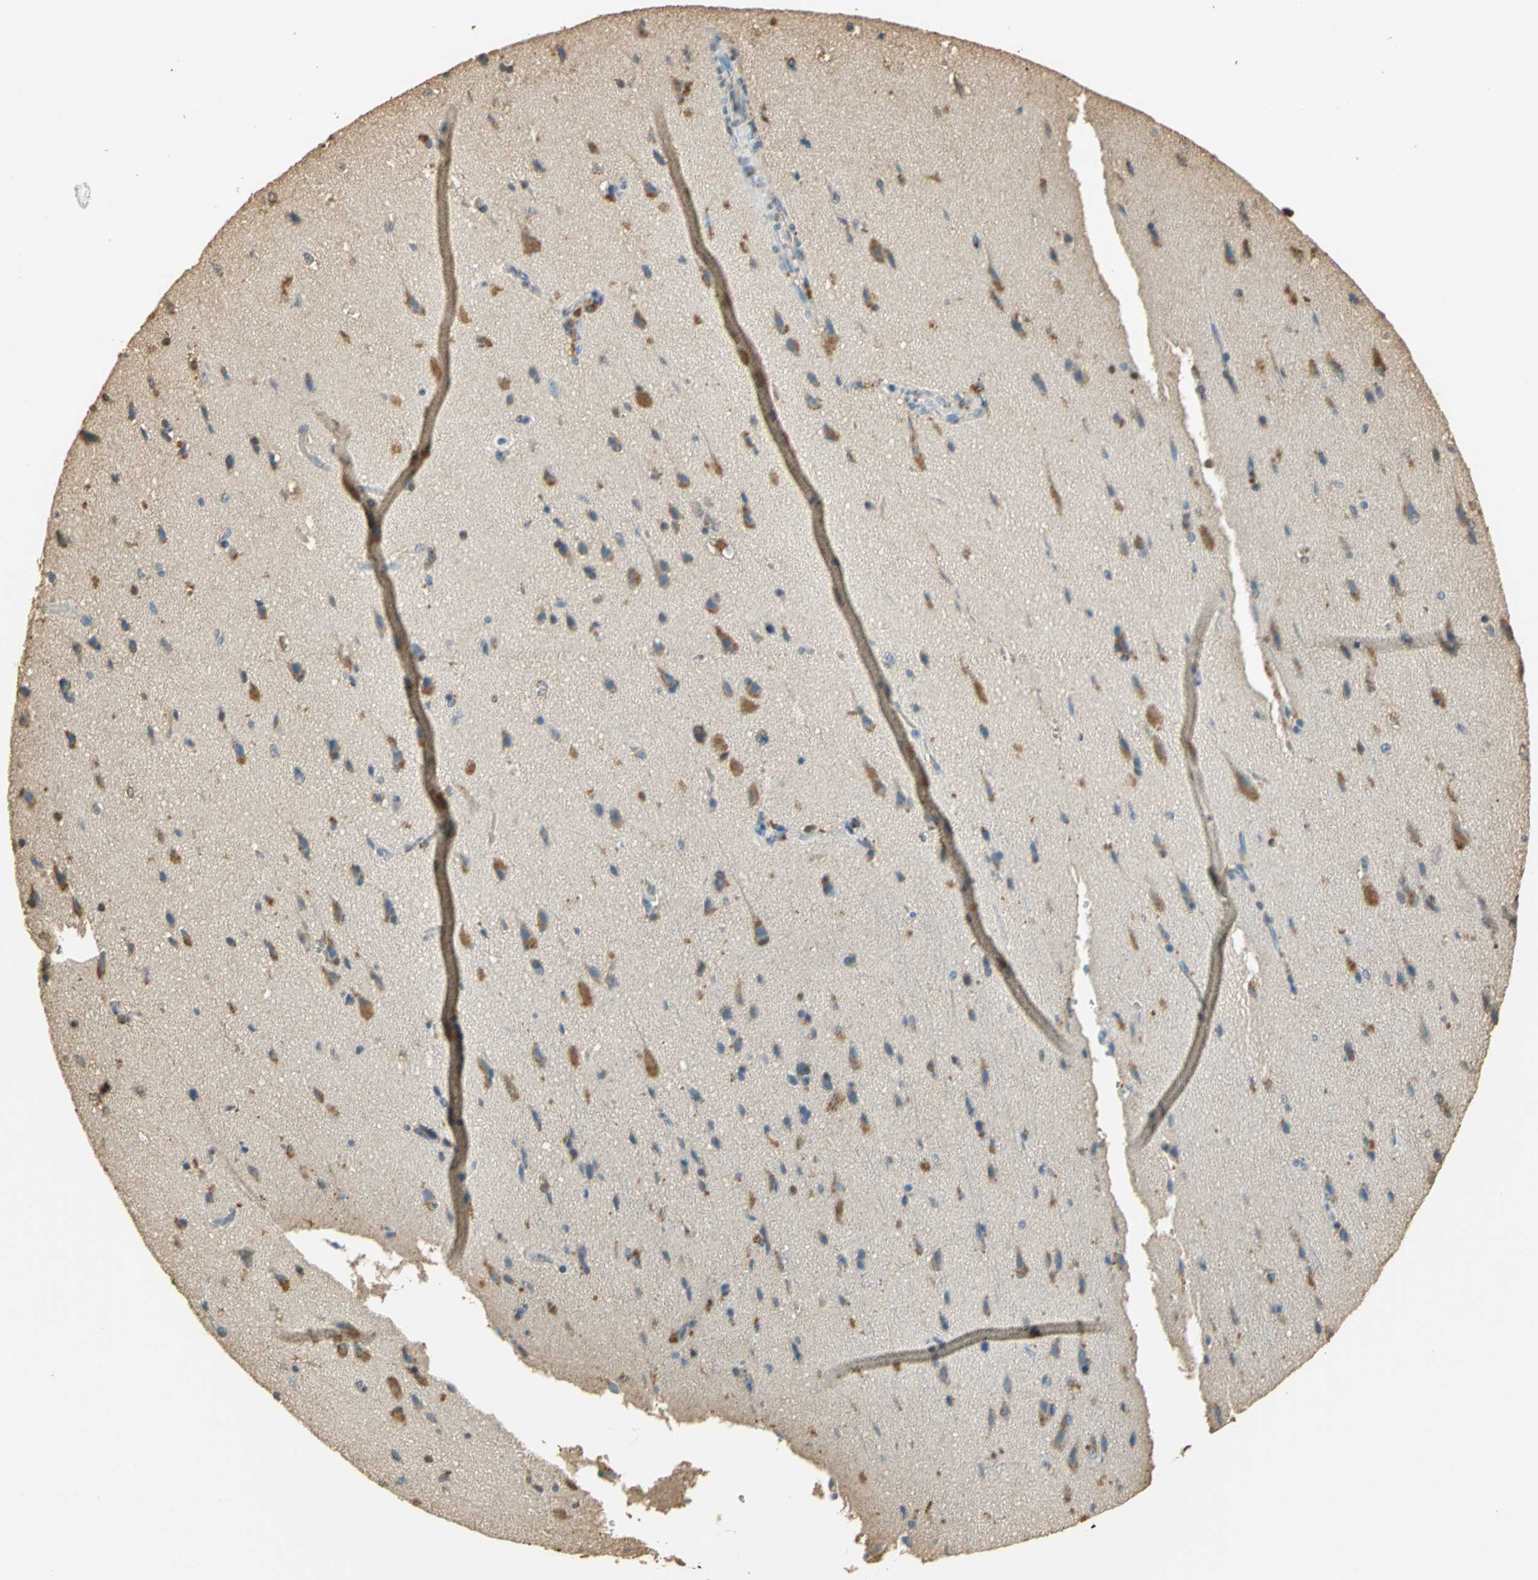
{"staining": {"intensity": "negative", "quantity": "none", "location": "none"}, "tissue": "cerebral cortex", "cell_type": "Endothelial cells", "image_type": "normal", "snomed": [{"axis": "morphology", "description": "Normal tissue, NOS"}, {"axis": "topography", "description": "Cerebral cortex"}], "caption": "This is an immunohistochemistry photomicrograph of unremarkable human cerebral cortex. There is no staining in endothelial cells.", "gene": "GAPDH", "patient": {"sex": "male", "age": 62}}